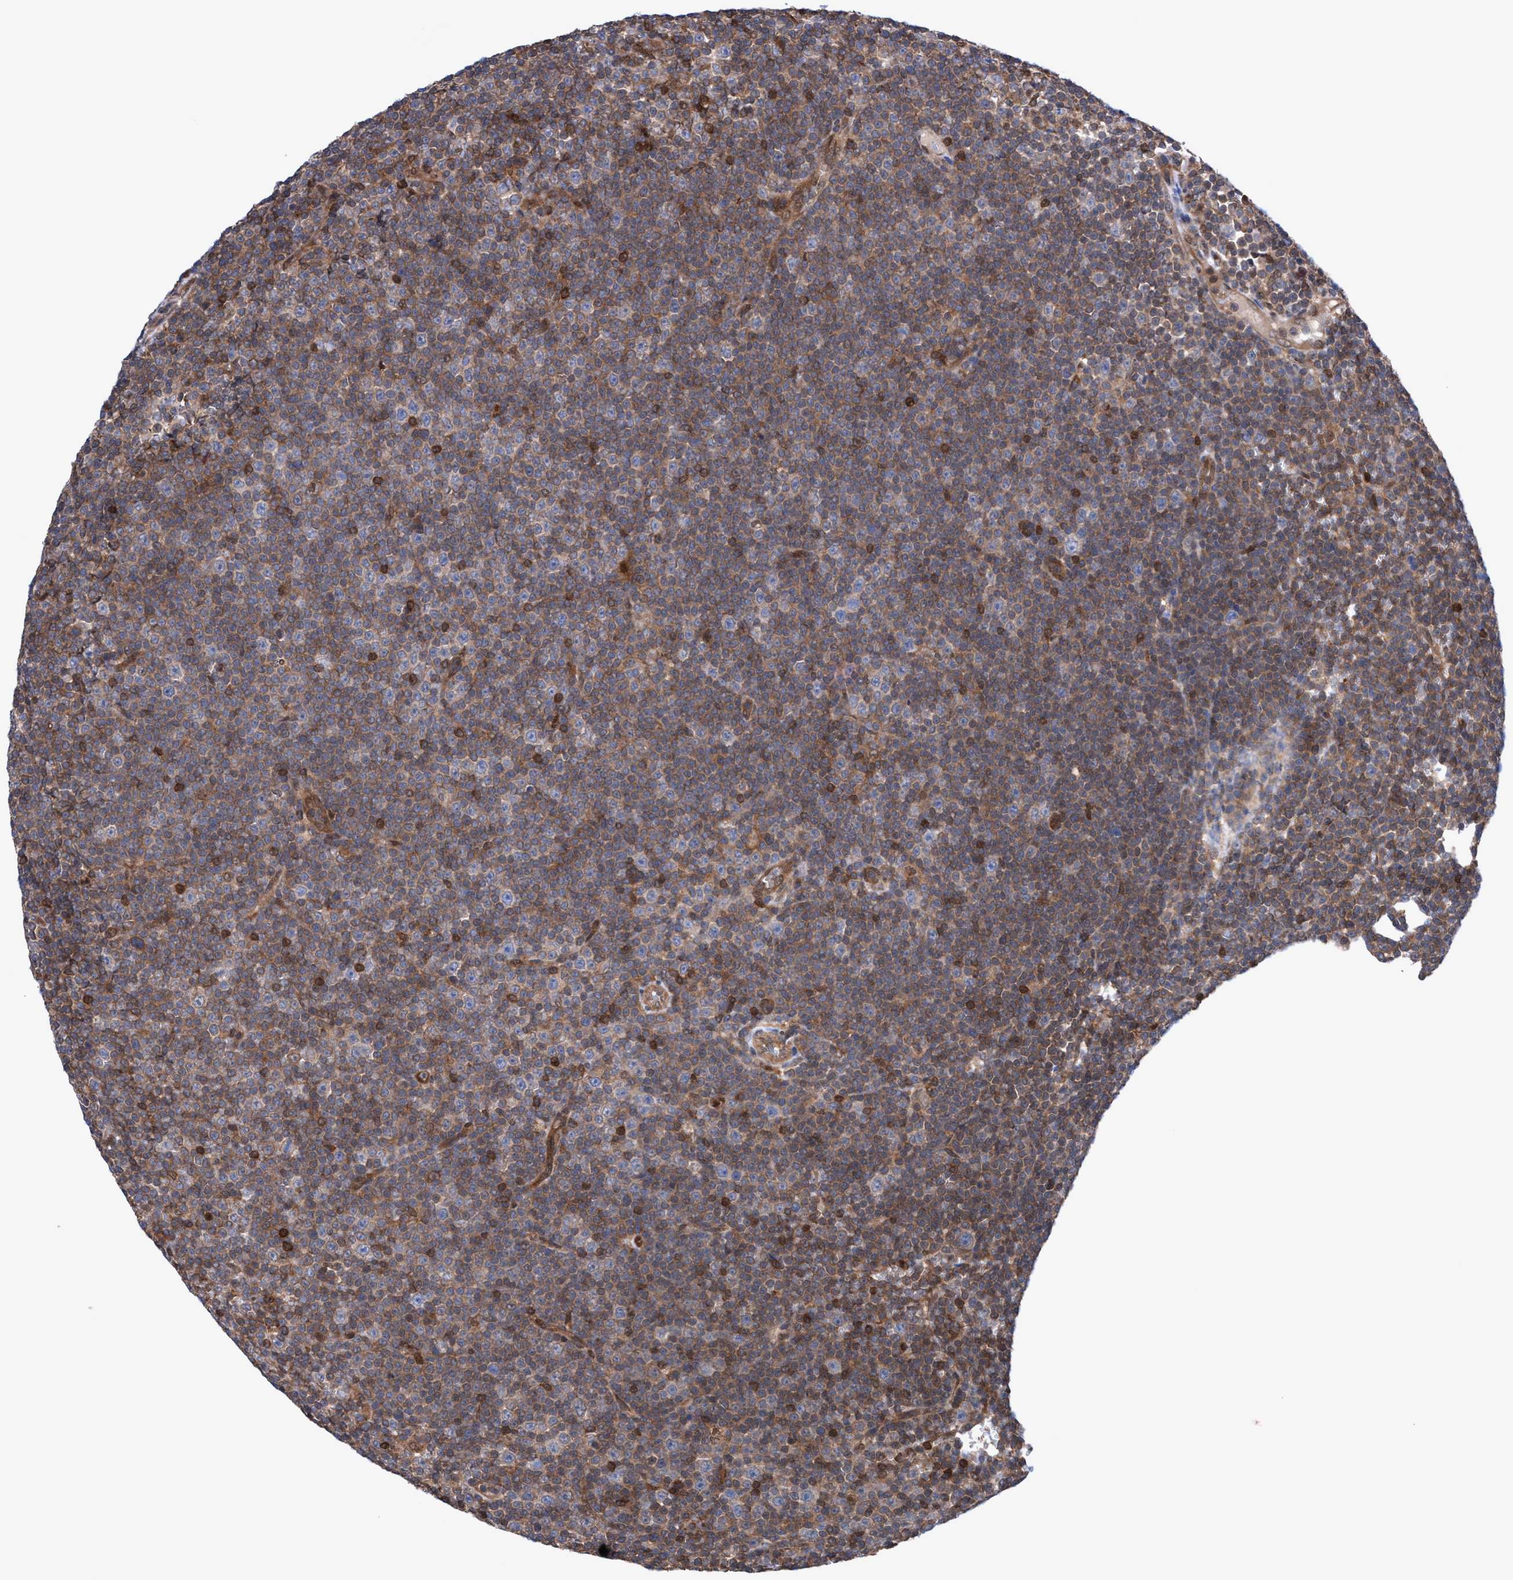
{"staining": {"intensity": "negative", "quantity": "none", "location": "none"}, "tissue": "lymphoma", "cell_type": "Tumor cells", "image_type": "cancer", "snomed": [{"axis": "morphology", "description": "Malignant lymphoma, non-Hodgkin's type, Low grade"}, {"axis": "topography", "description": "Lymph node"}], "caption": "This is an immunohistochemistry (IHC) image of malignant lymphoma, non-Hodgkin's type (low-grade). There is no staining in tumor cells.", "gene": "GLOD4", "patient": {"sex": "female", "age": 67}}